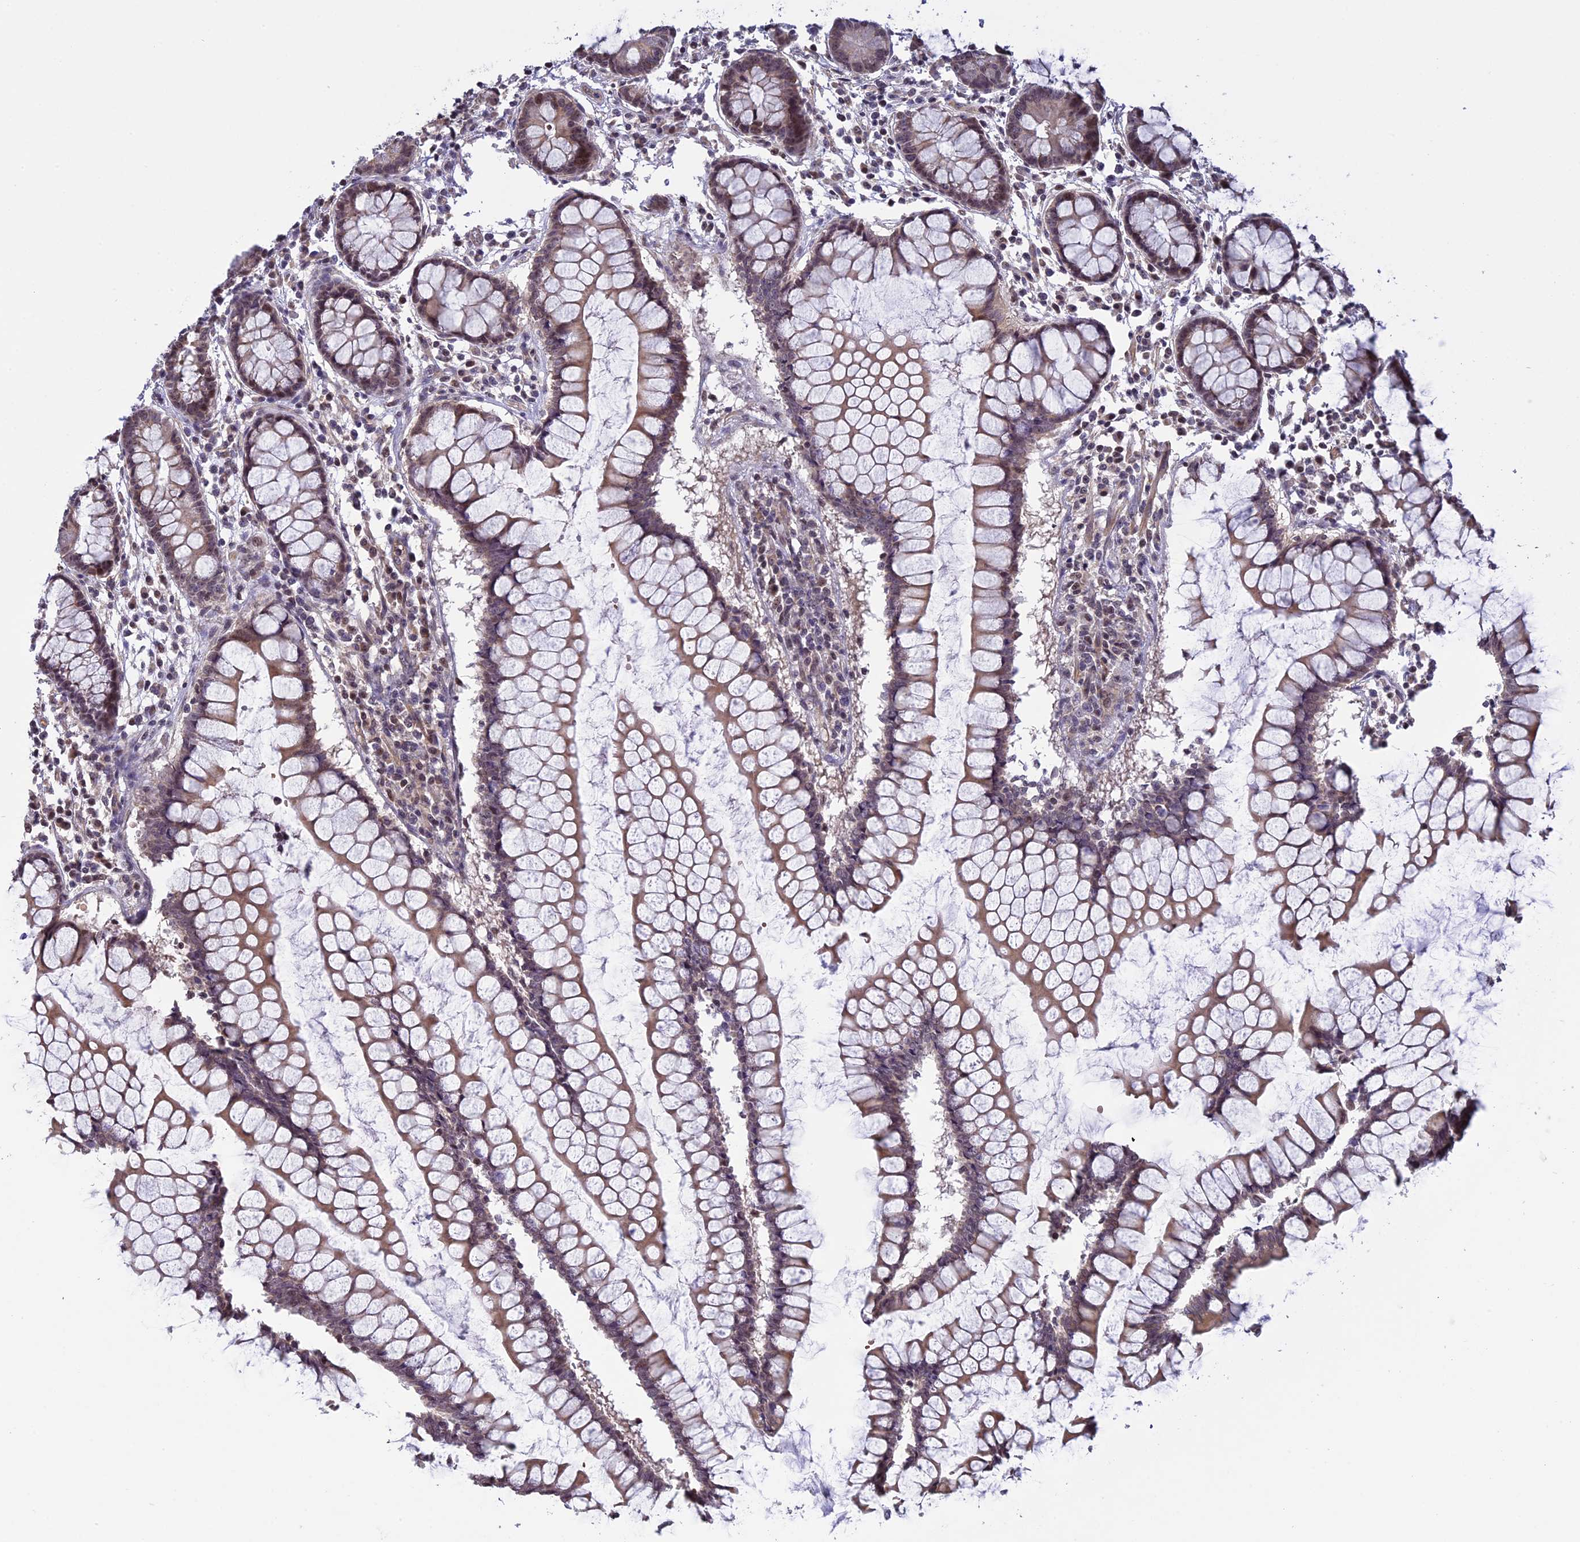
{"staining": {"intensity": "moderate", "quantity": ">75%", "location": "cytoplasmic/membranous"}, "tissue": "colon", "cell_type": "Endothelial cells", "image_type": "normal", "snomed": [{"axis": "morphology", "description": "Normal tissue, NOS"}, {"axis": "morphology", "description": "Adenocarcinoma, NOS"}, {"axis": "topography", "description": "Colon"}], "caption": "Approximately >75% of endothelial cells in unremarkable colon exhibit moderate cytoplasmic/membranous protein staining as visualized by brown immunohistochemical staining.", "gene": "MGA", "patient": {"sex": "female", "age": 55}}